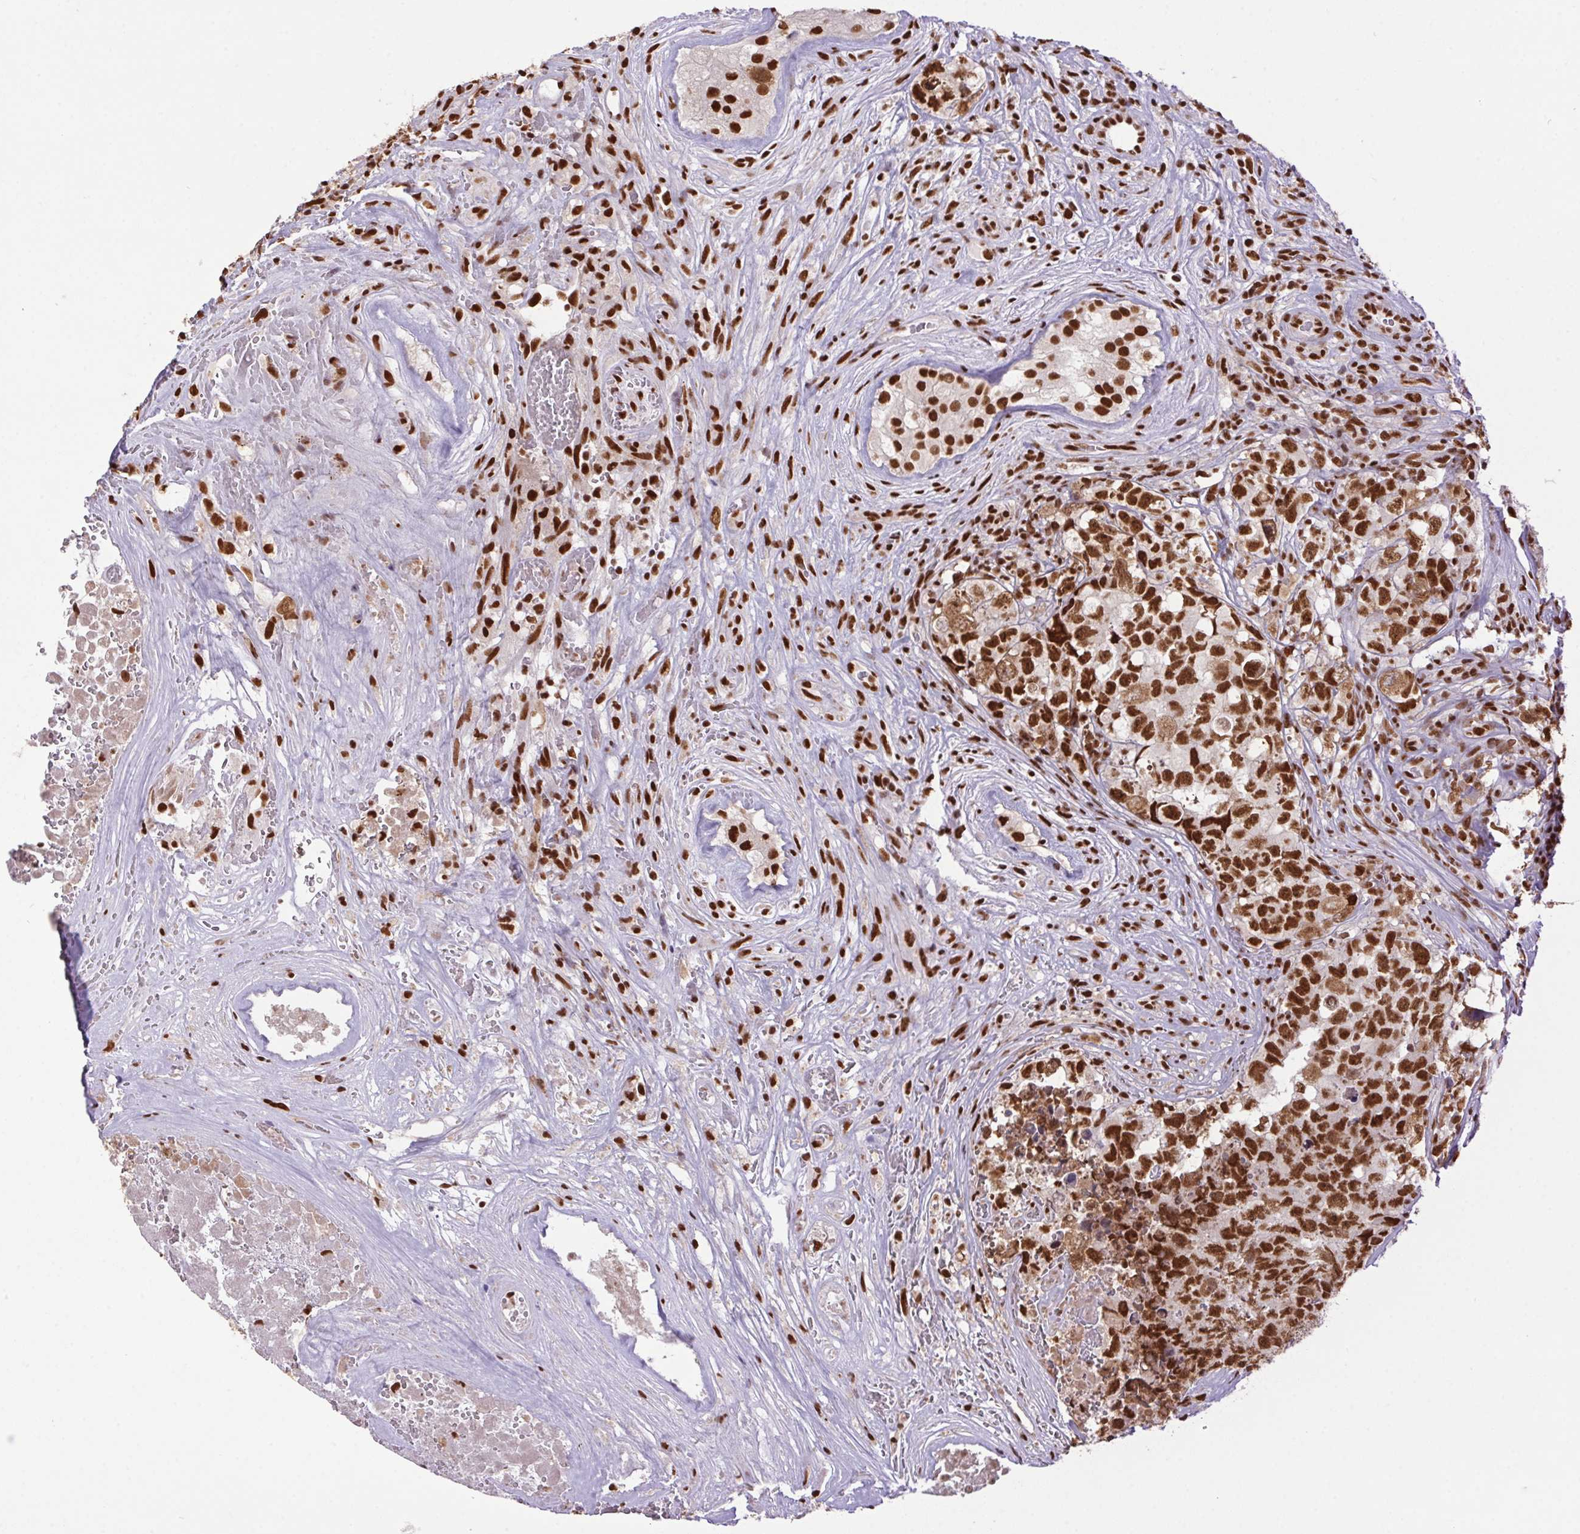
{"staining": {"intensity": "strong", "quantity": ">75%", "location": "nuclear"}, "tissue": "testis cancer", "cell_type": "Tumor cells", "image_type": "cancer", "snomed": [{"axis": "morphology", "description": "Carcinoma, Embryonal, NOS"}, {"axis": "topography", "description": "Testis"}], "caption": "Testis cancer (embryonal carcinoma) tissue reveals strong nuclear expression in about >75% of tumor cells", "gene": "ZNF207", "patient": {"sex": "male", "age": 18}}